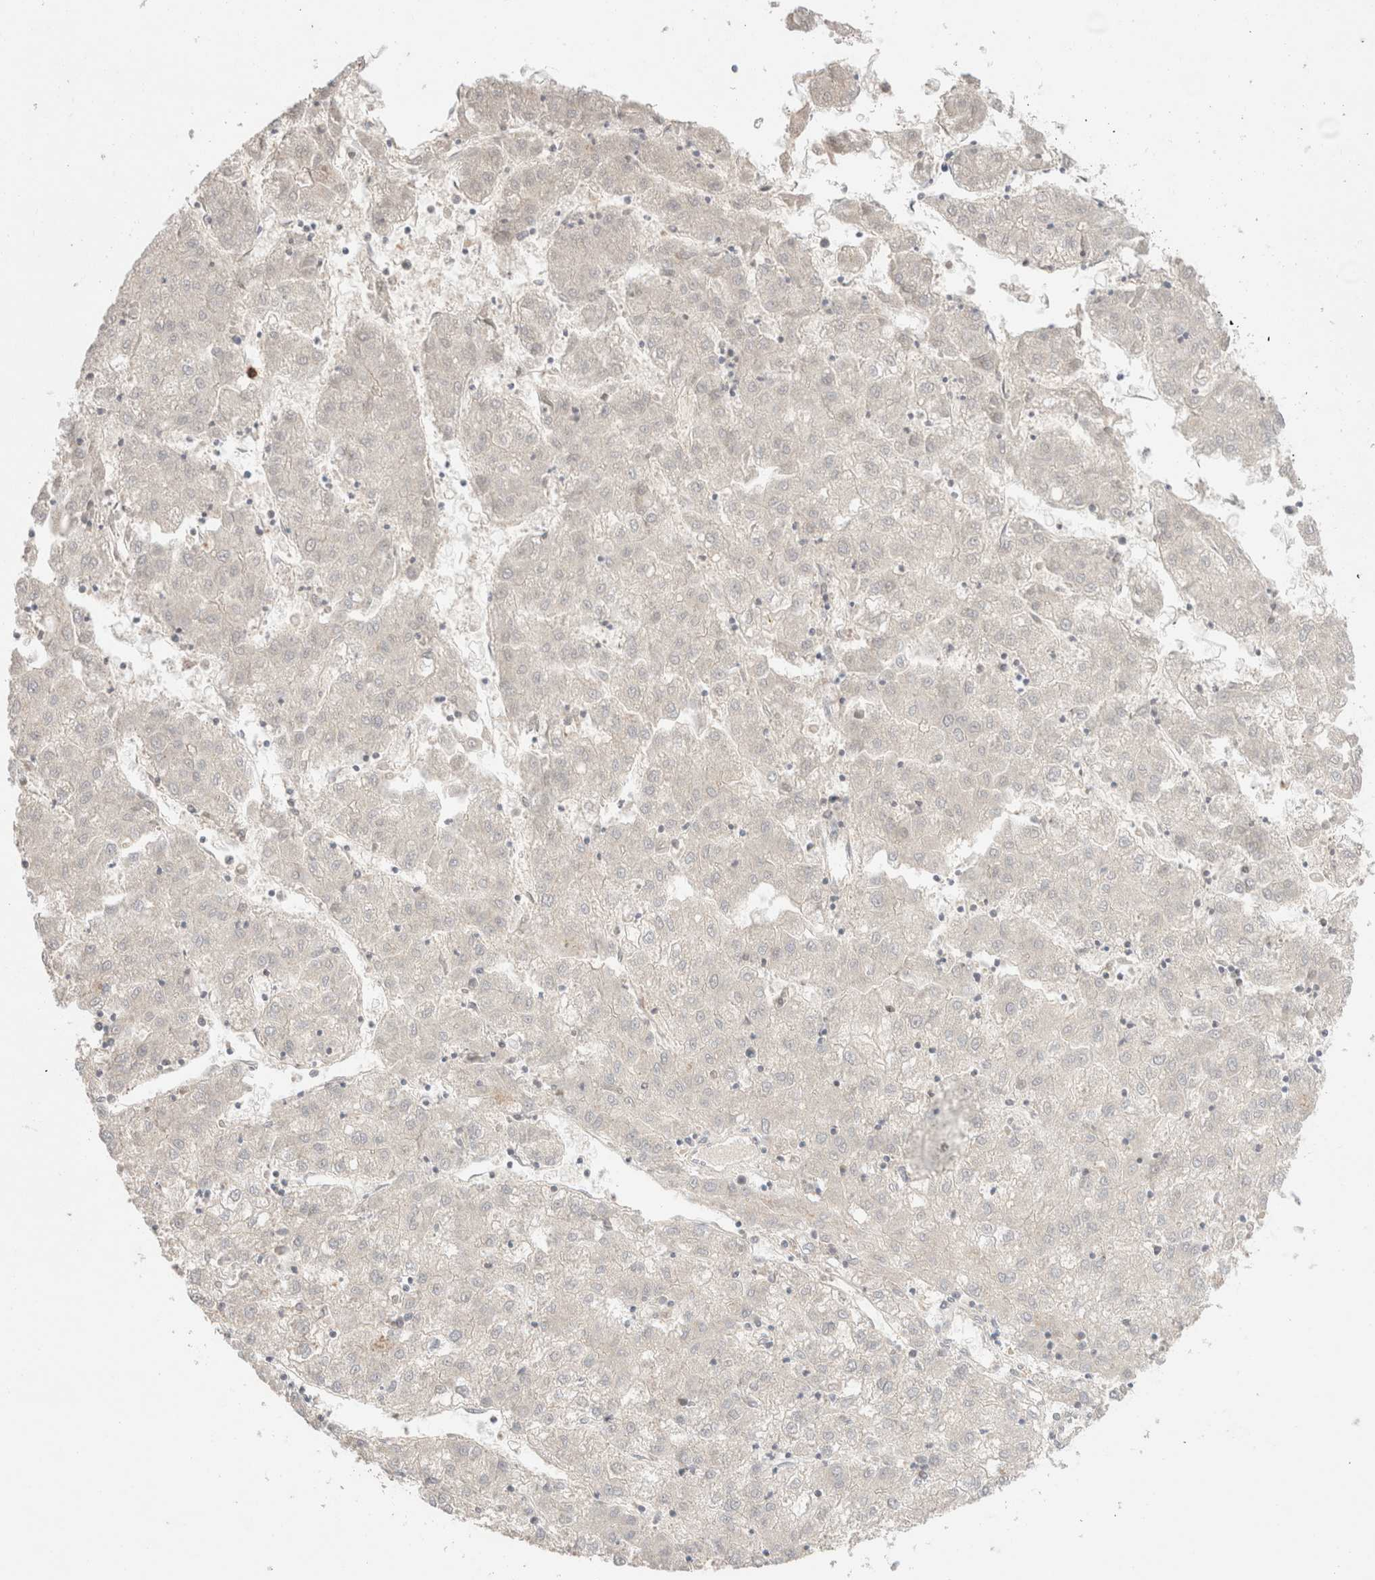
{"staining": {"intensity": "negative", "quantity": "none", "location": "none"}, "tissue": "liver cancer", "cell_type": "Tumor cells", "image_type": "cancer", "snomed": [{"axis": "morphology", "description": "Carcinoma, Hepatocellular, NOS"}, {"axis": "topography", "description": "Liver"}], "caption": "Immunohistochemical staining of hepatocellular carcinoma (liver) displays no significant staining in tumor cells.", "gene": "TRIM41", "patient": {"sex": "male", "age": 72}}